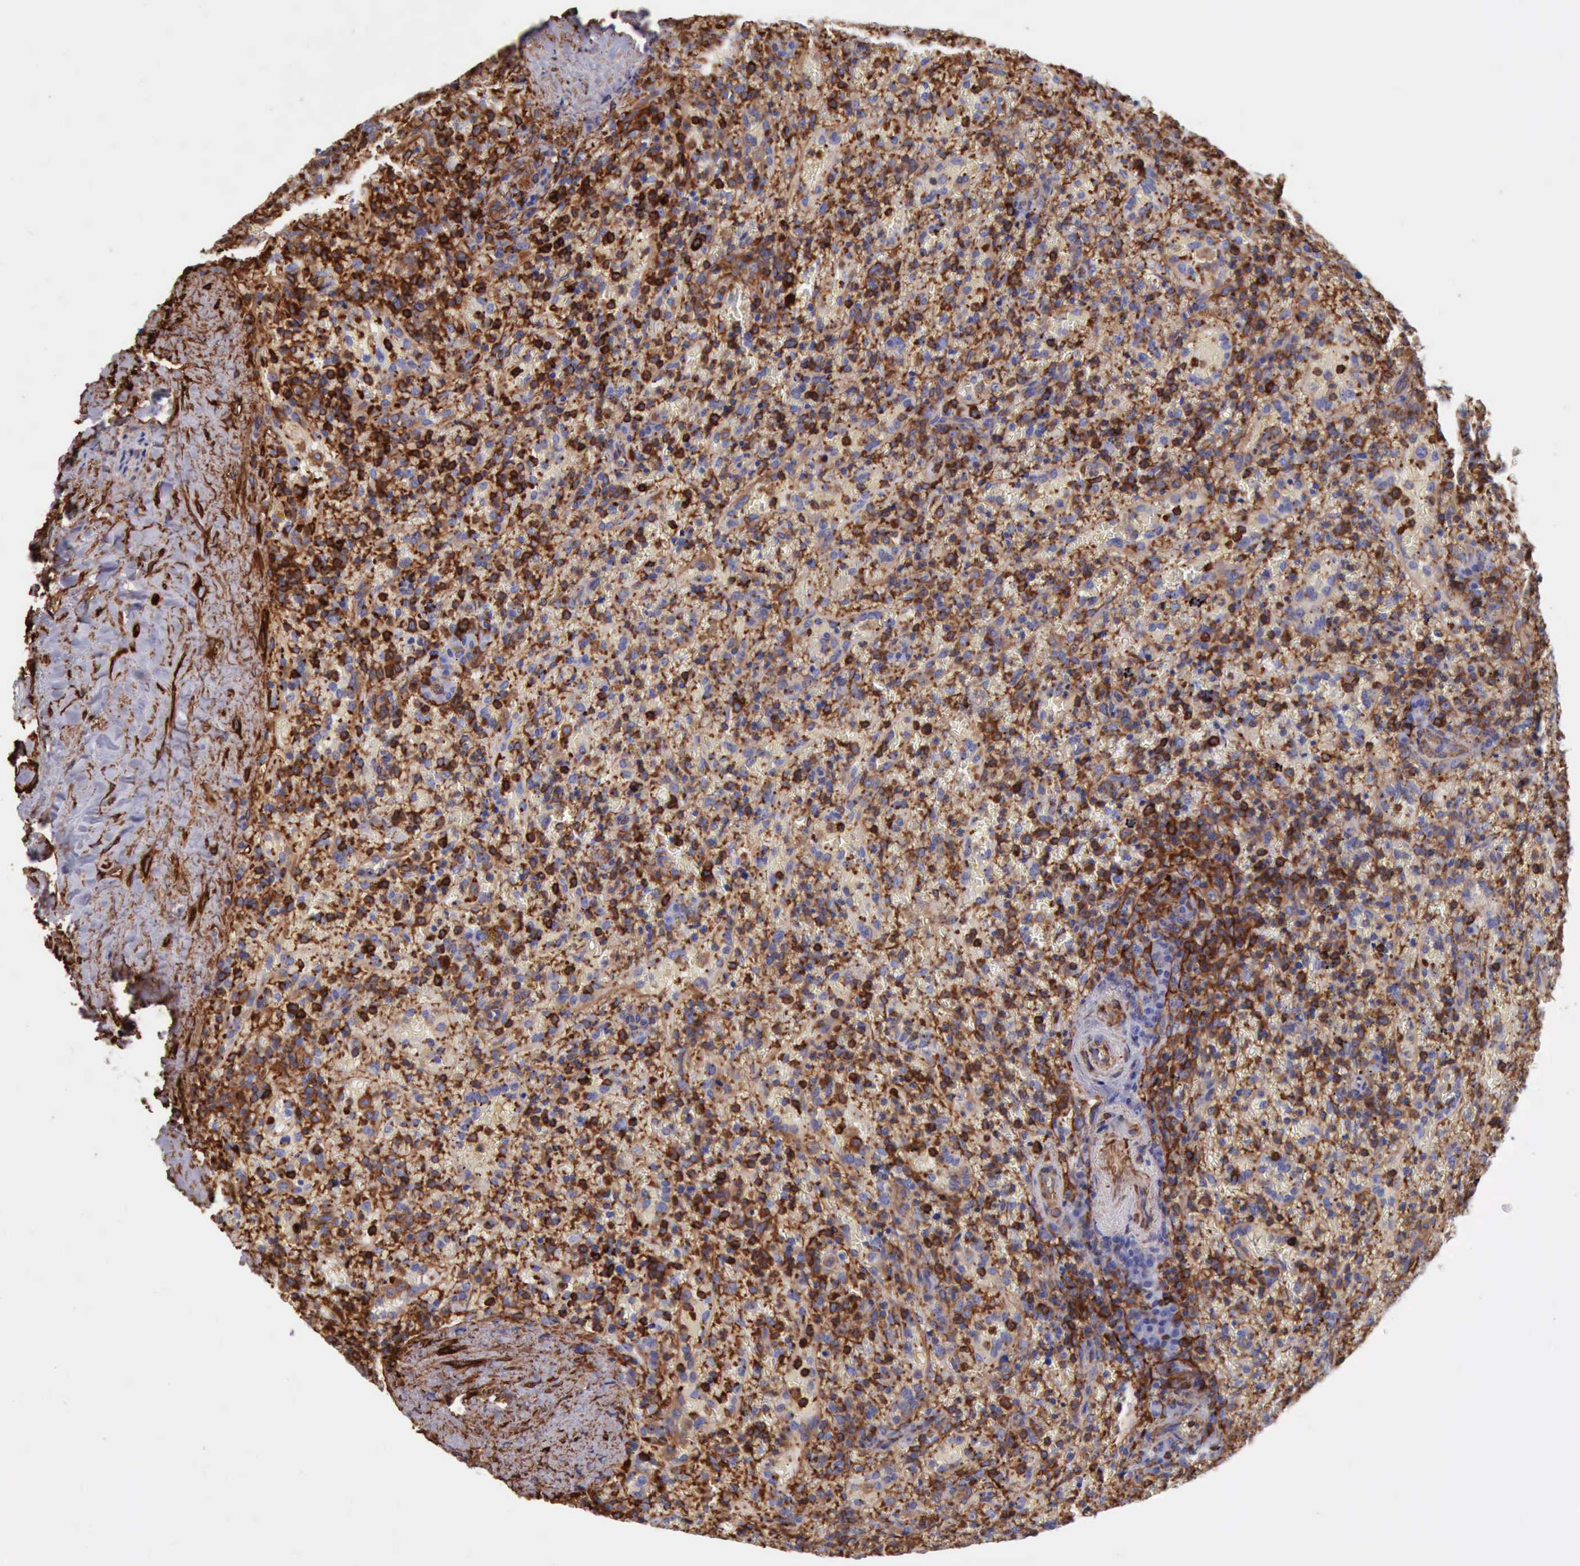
{"staining": {"intensity": "weak", "quantity": ">75%", "location": "cytoplasmic/membranous"}, "tissue": "lymphoma", "cell_type": "Tumor cells", "image_type": "cancer", "snomed": [{"axis": "morphology", "description": "Malignant lymphoma, non-Hodgkin's type, High grade"}, {"axis": "topography", "description": "Spleen"}, {"axis": "topography", "description": "Lymph node"}], "caption": "Tumor cells display low levels of weak cytoplasmic/membranous staining in approximately >75% of cells in high-grade malignant lymphoma, non-Hodgkin's type. (Stains: DAB in brown, nuclei in blue, Microscopy: brightfield microscopy at high magnification).", "gene": "FLNA", "patient": {"sex": "female", "age": 70}}